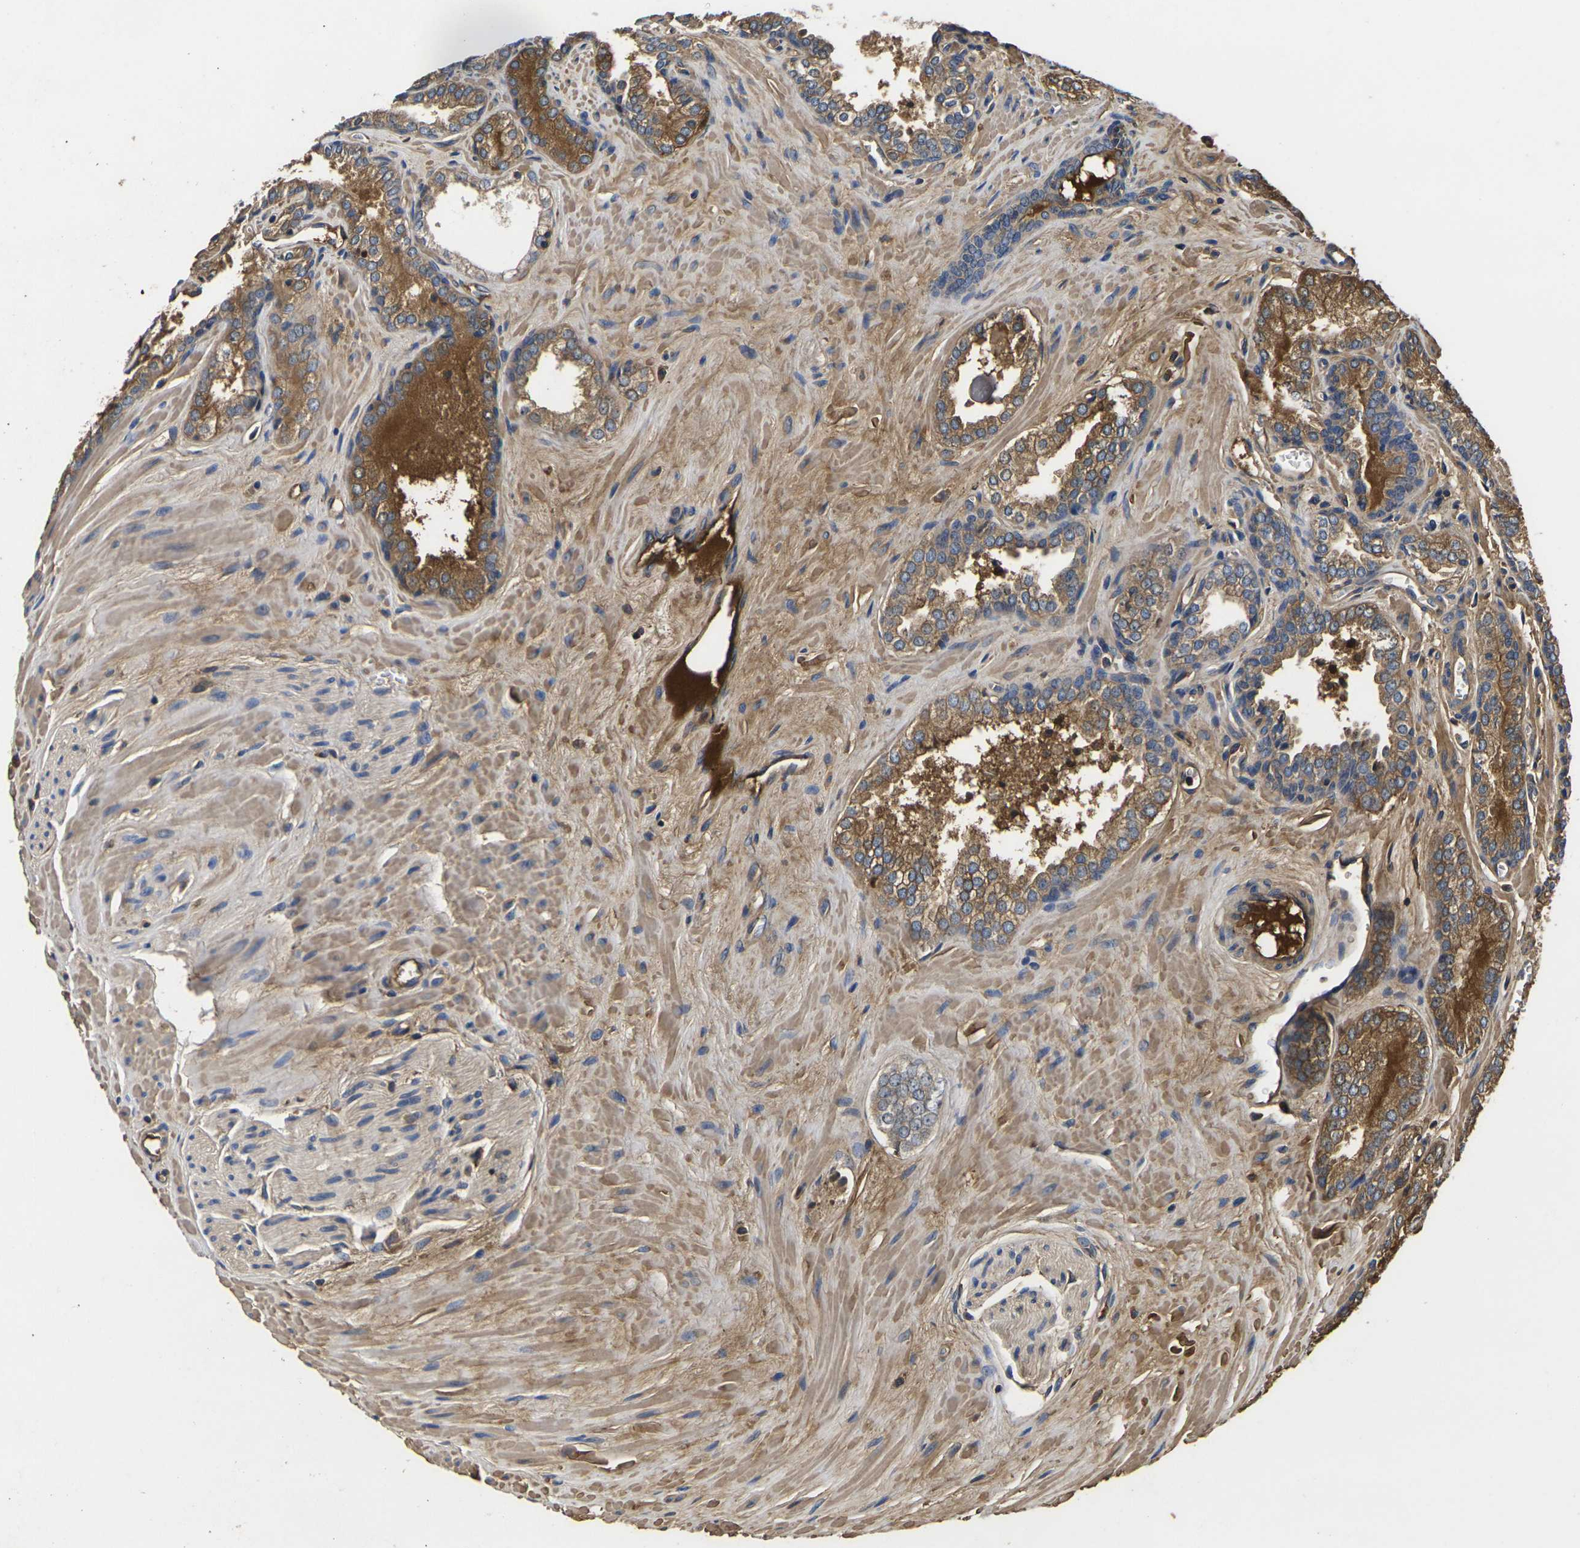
{"staining": {"intensity": "moderate", "quantity": "25%-75%", "location": "cytoplasmic/membranous"}, "tissue": "prostate cancer", "cell_type": "Tumor cells", "image_type": "cancer", "snomed": [{"axis": "morphology", "description": "Adenocarcinoma, Low grade"}, {"axis": "topography", "description": "Prostate"}], "caption": "A brown stain shows moderate cytoplasmic/membranous positivity of a protein in human prostate low-grade adenocarcinoma tumor cells. (IHC, brightfield microscopy, high magnification).", "gene": "HSPG2", "patient": {"sex": "male", "age": 60}}